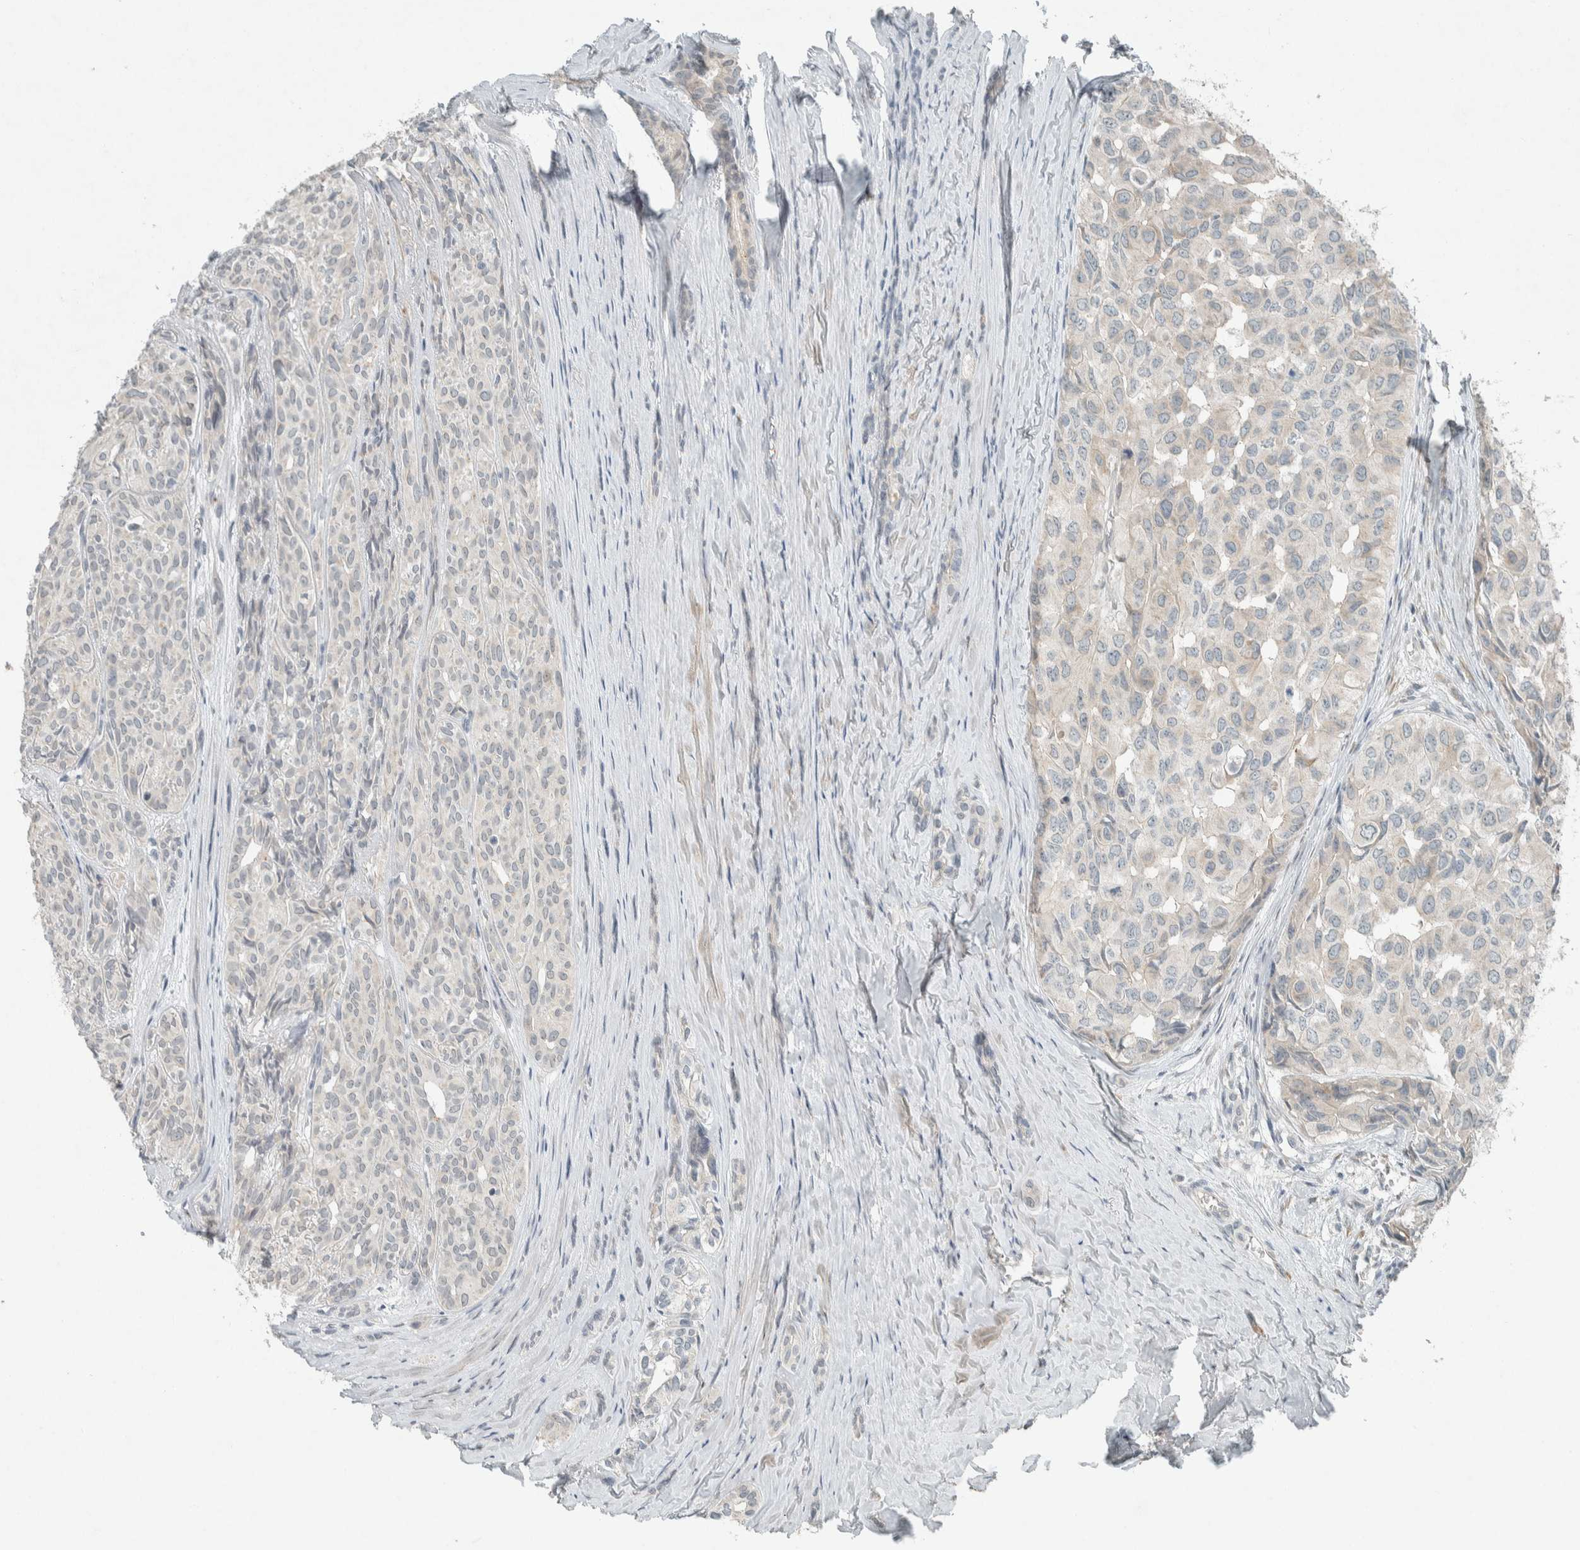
{"staining": {"intensity": "negative", "quantity": "none", "location": "none"}, "tissue": "head and neck cancer", "cell_type": "Tumor cells", "image_type": "cancer", "snomed": [{"axis": "morphology", "description": "Adenocarcinoma, NOS"}, {"axis": "topography", "description": "Salivary gland, NOS"}, {"axis": "topography", "description": "Head-Neck"}], "caption": "Tumor cells show no significant protein expression in head and neck cancer.", "gene": "CERCAM", "patient": {"sex": "female", "age": 76}}